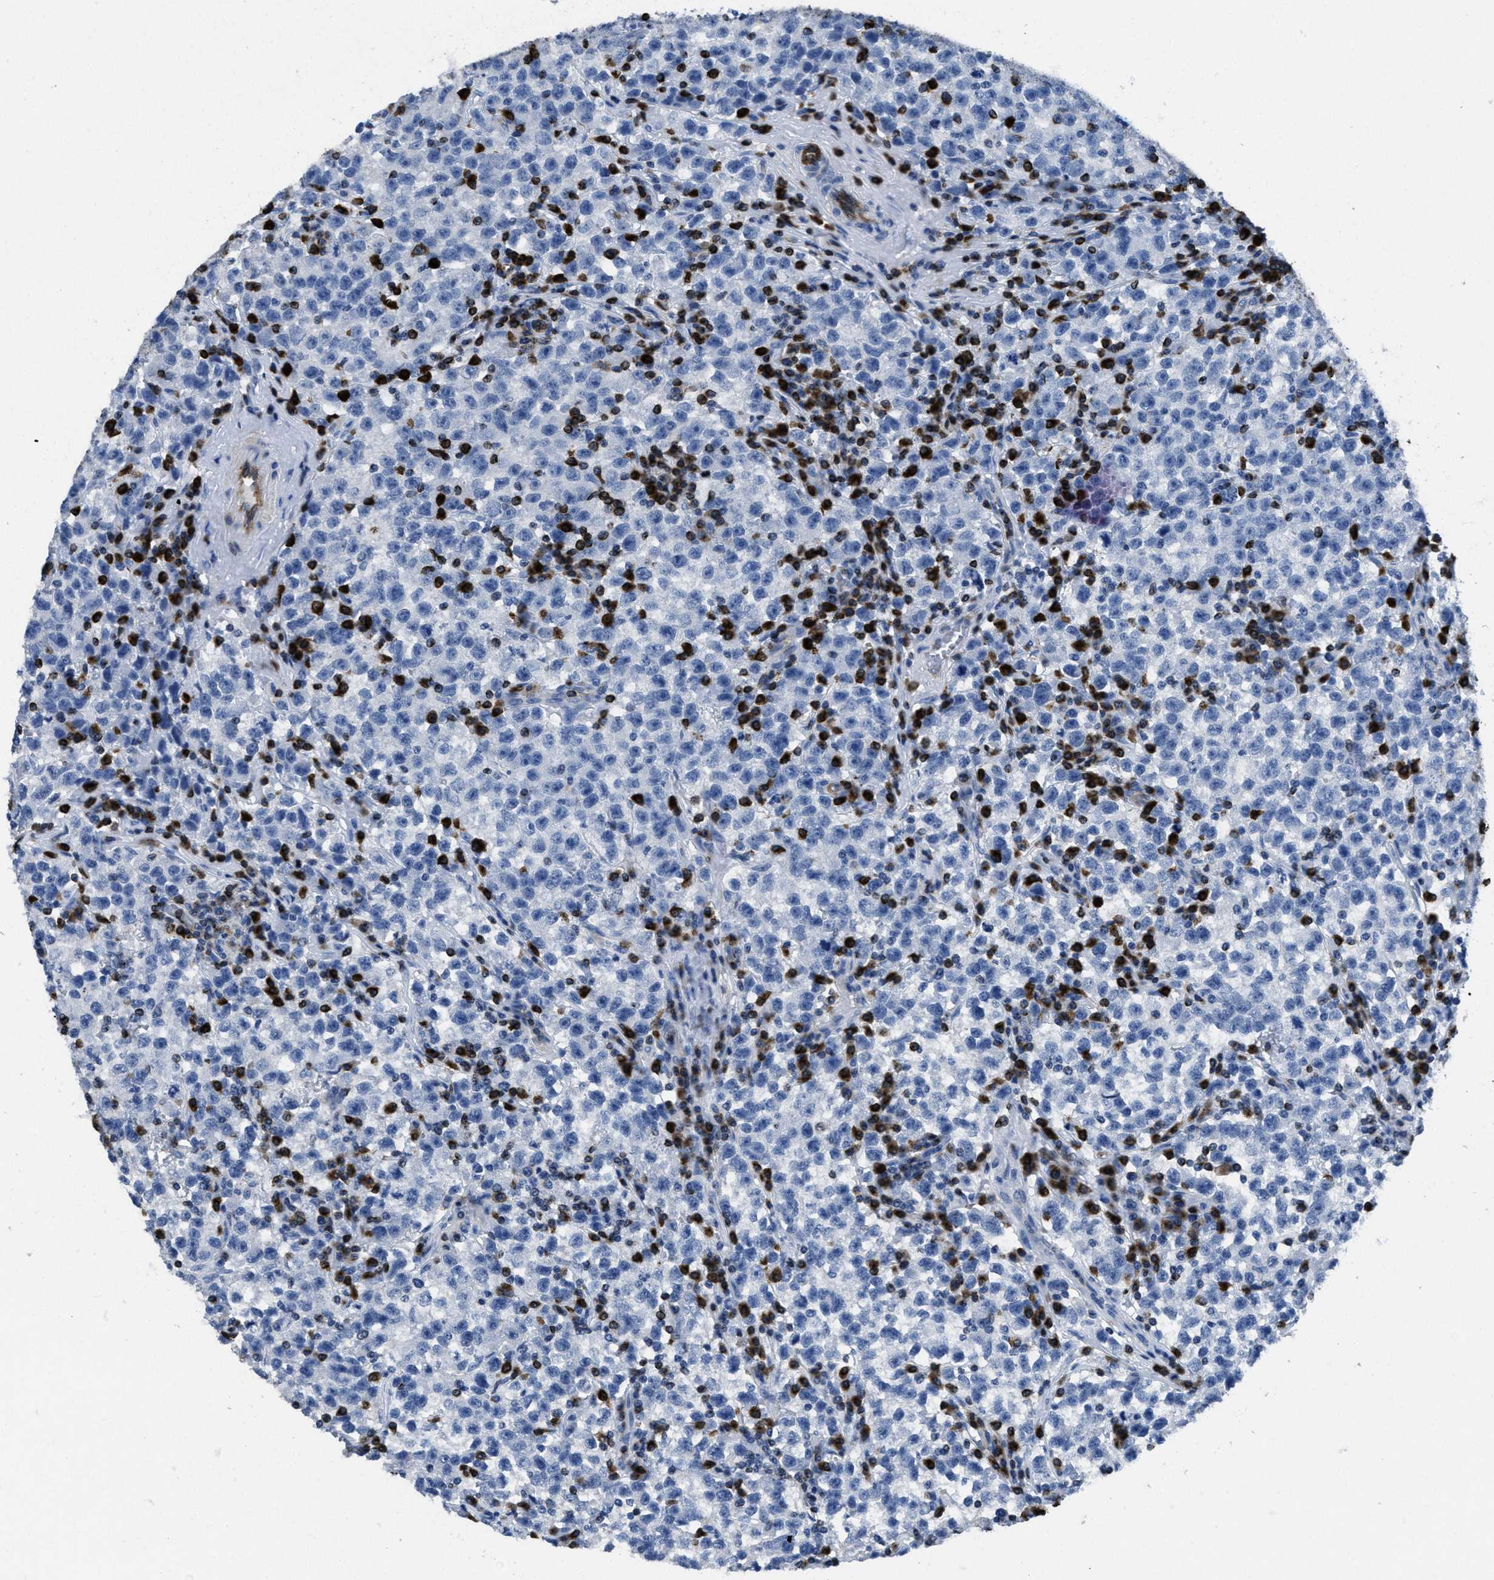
{"staining": {"intensity": "negative", "quantity": "none", "location": "none"}, "tissue": "testis cancer", "cell_type": "Tumor cells", "image_type": "cancer", "snomed": [{"axis": "morphology", "description": "Seminoma, NOS"}, {"axis": "topography", "description": "Testis"}], "caption": "This micrograph is of testis cancer stained with immunohistochemistry (IHC) to label a protein in brown with the nuclei are counter-stained blue. There is no expression in tumor cells.", "gene": "ITGA3", "patient": {"sex": "male", "age": 22}}